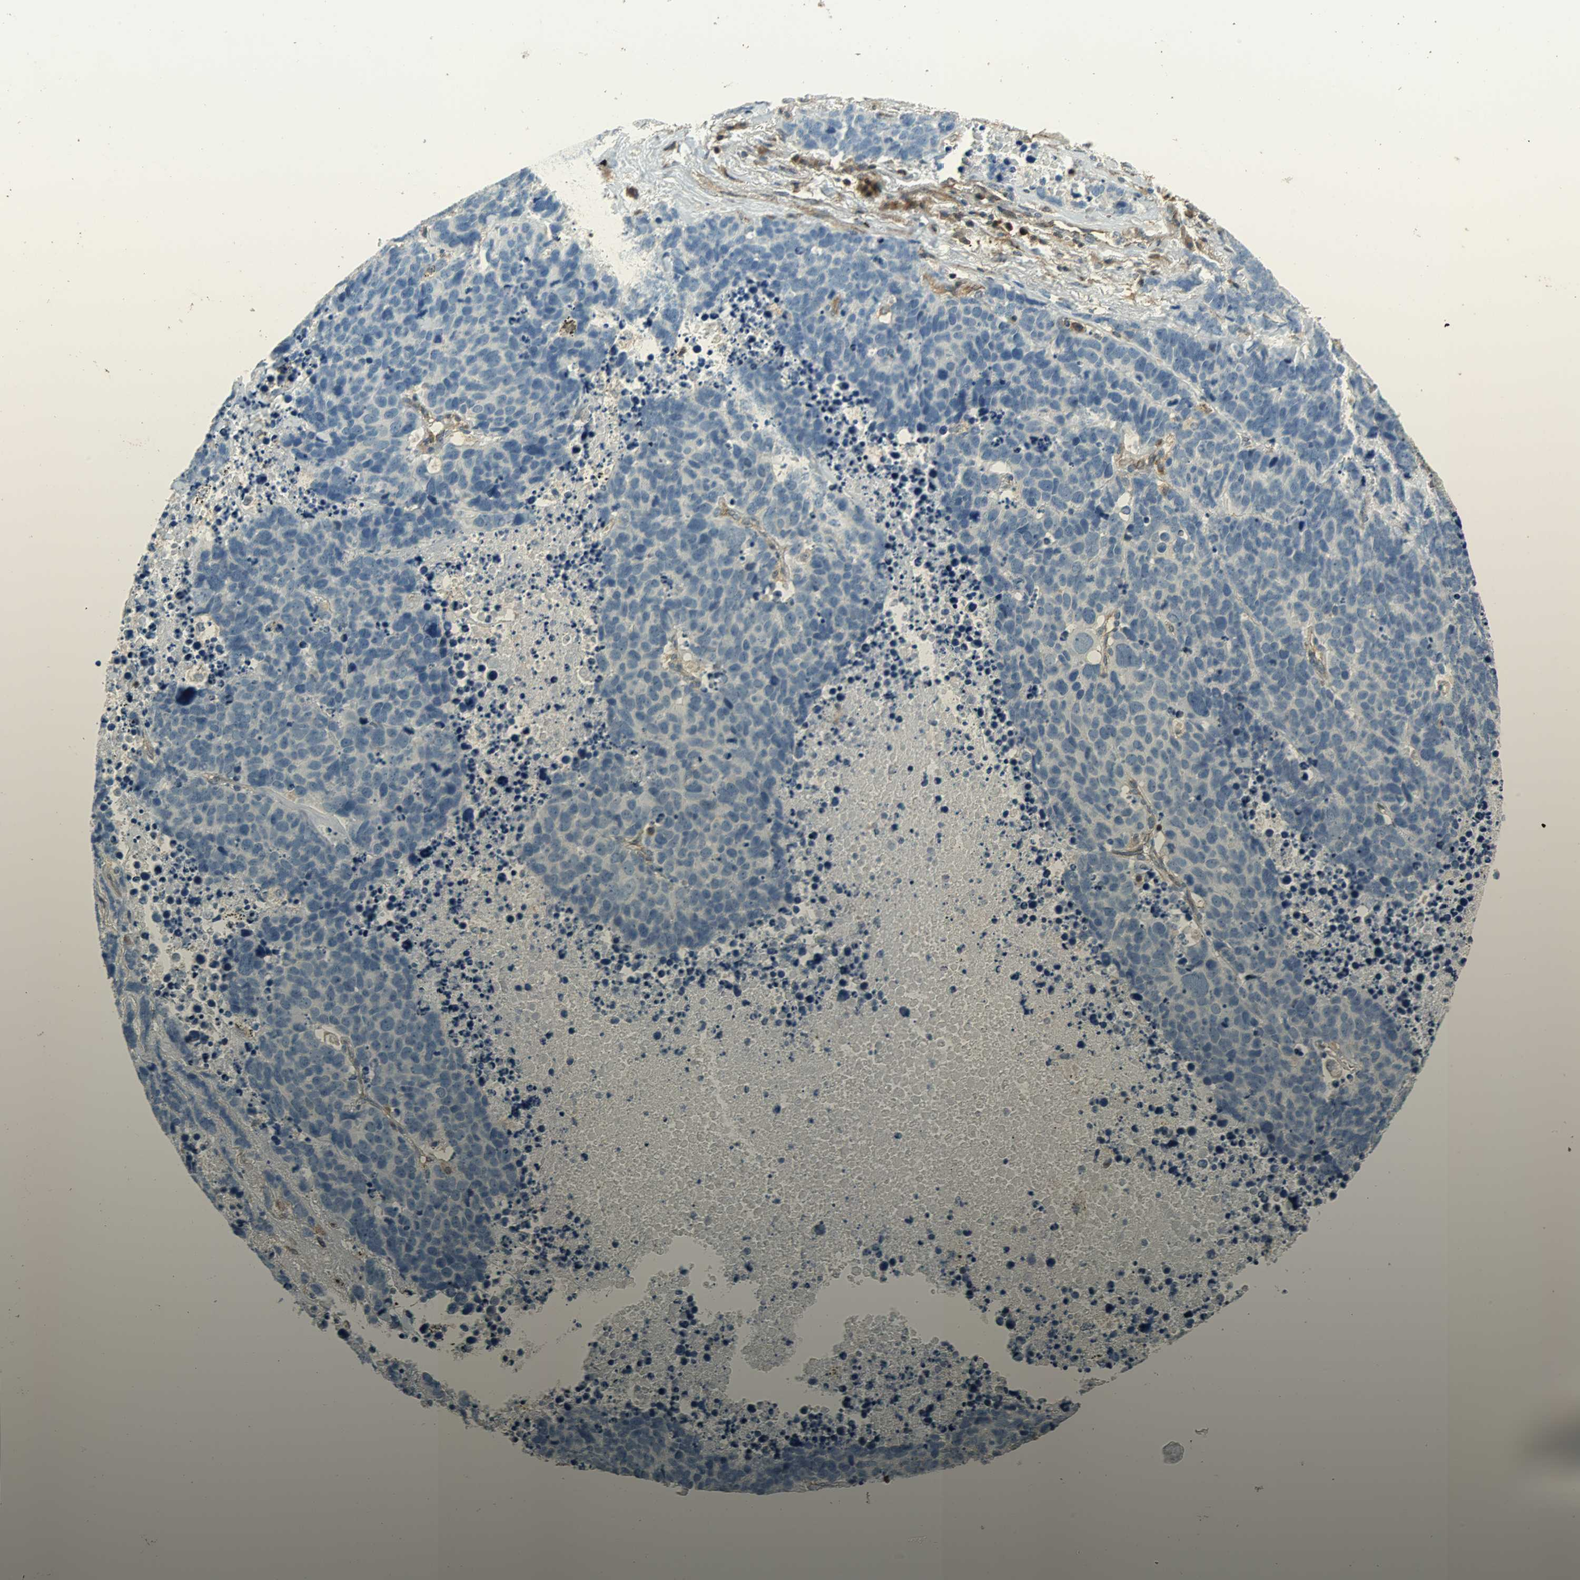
{"staining": {"intensity": "negative", "quantity": "none", "location": "none"}, "tissue": "lung cancer", "cell_type": "Tumor cells", "image_type": "cancer", "snomed": [{"axis": "morphology", "description": "Carcinoid, malignant, NOS"}, {"axis": "topography", "description": "Lung"}], "caption": "High power microscopy histopathology image of an immunohistochemistry (IHC) histopathology image of carcinoid (malignant) (lung), revealing no significant positivity in tumor cells.", "gene": "GSDMD", "patient": {"sex": "male", "age": 60}}